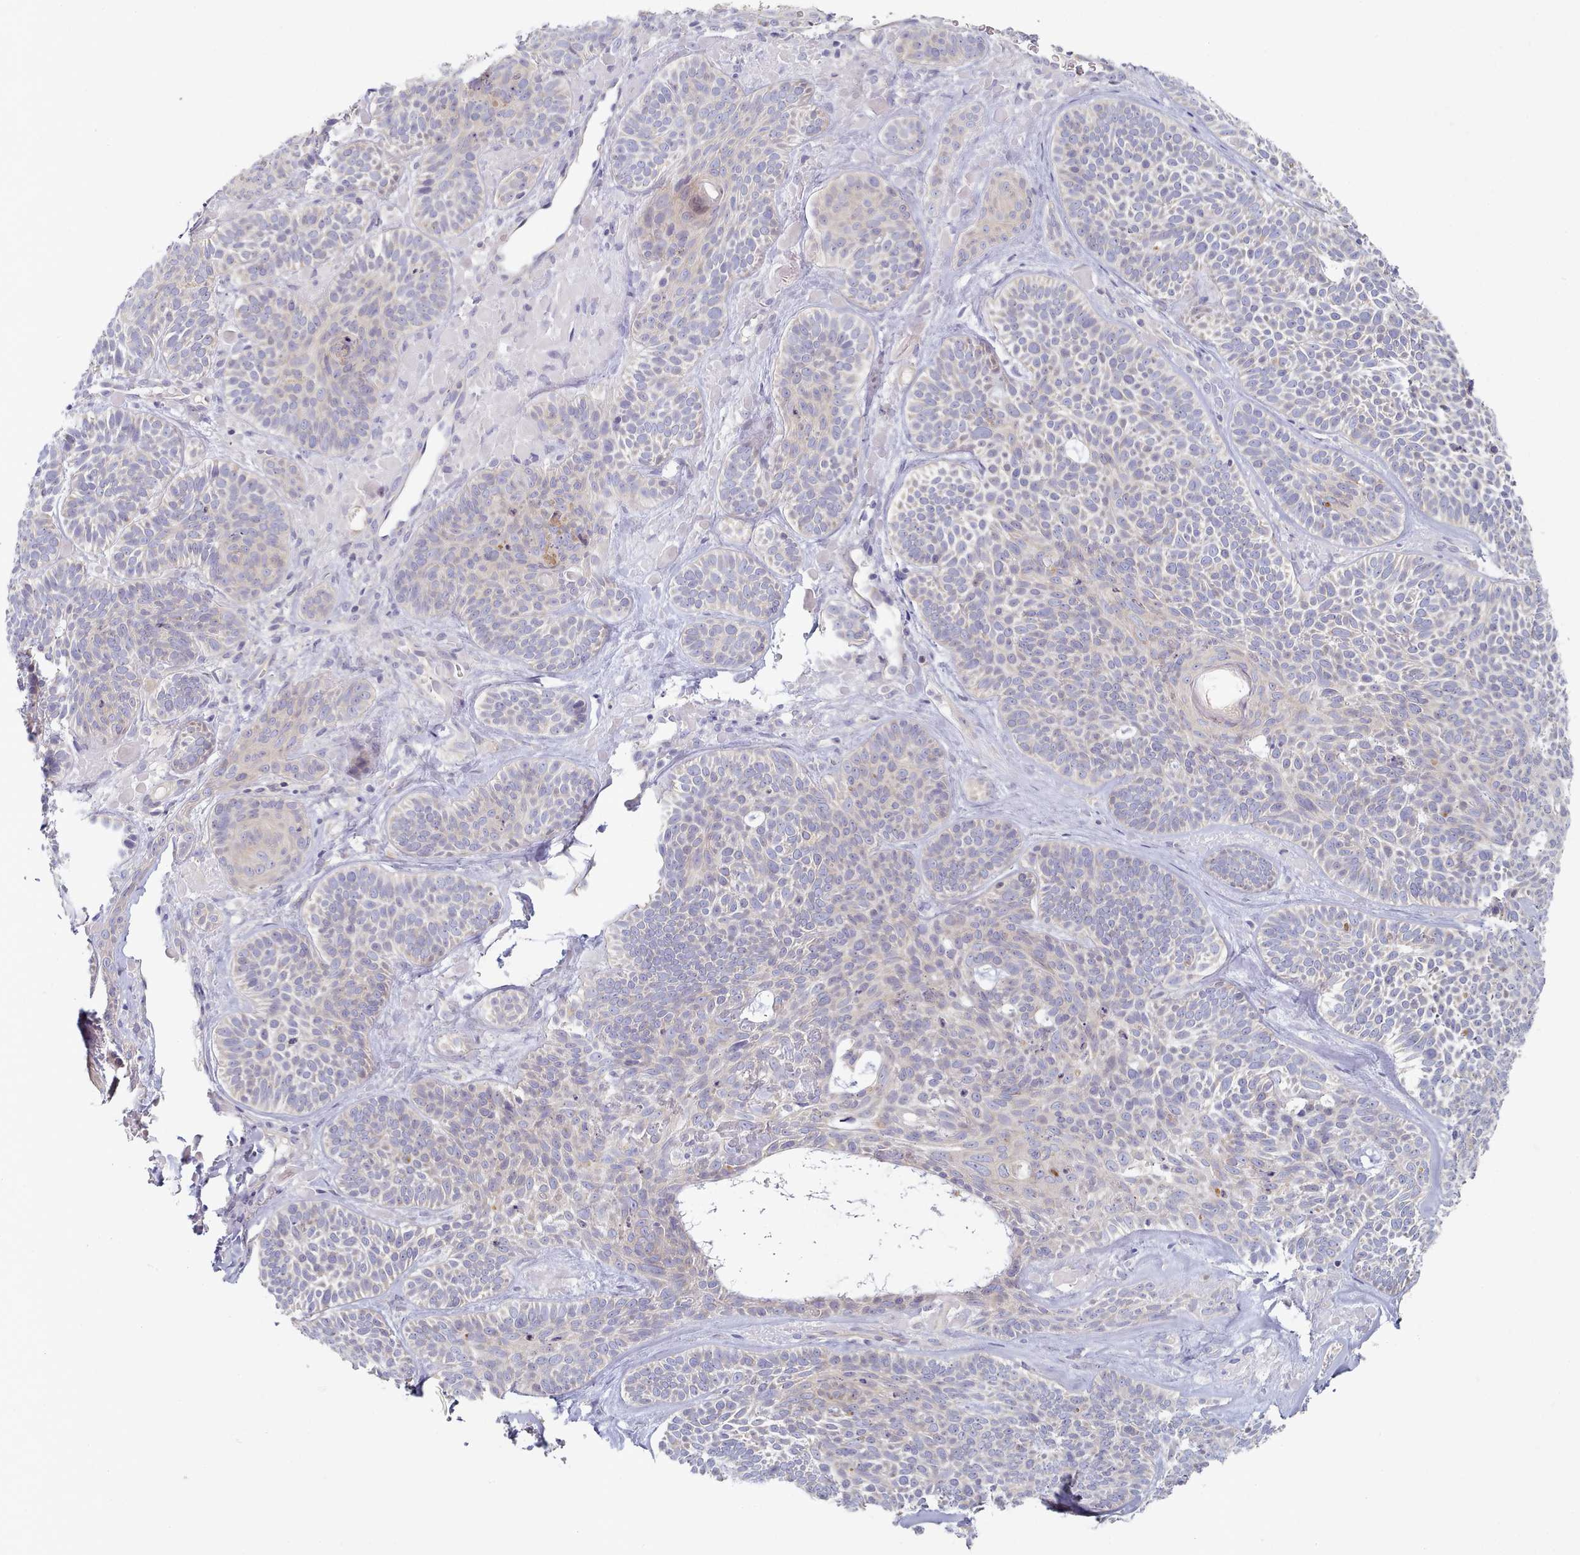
{"staining": {"intensity": "negative", "quantity": "none", "location": "none"}, "tissue": "skin cancer", "cell_type": "Tumor cells", "image_type": "cancer", "snomed": [{"axis": "morphology", "description": "Basal cell carcinoma"}, {"axis": "topography", "description": "Skin"}], "caption": "The histopathology image displays no significant expression in tumor cells of skin cancer.", "gene": "TYW1B", "patient": {"sex": "male", "age": 85}}